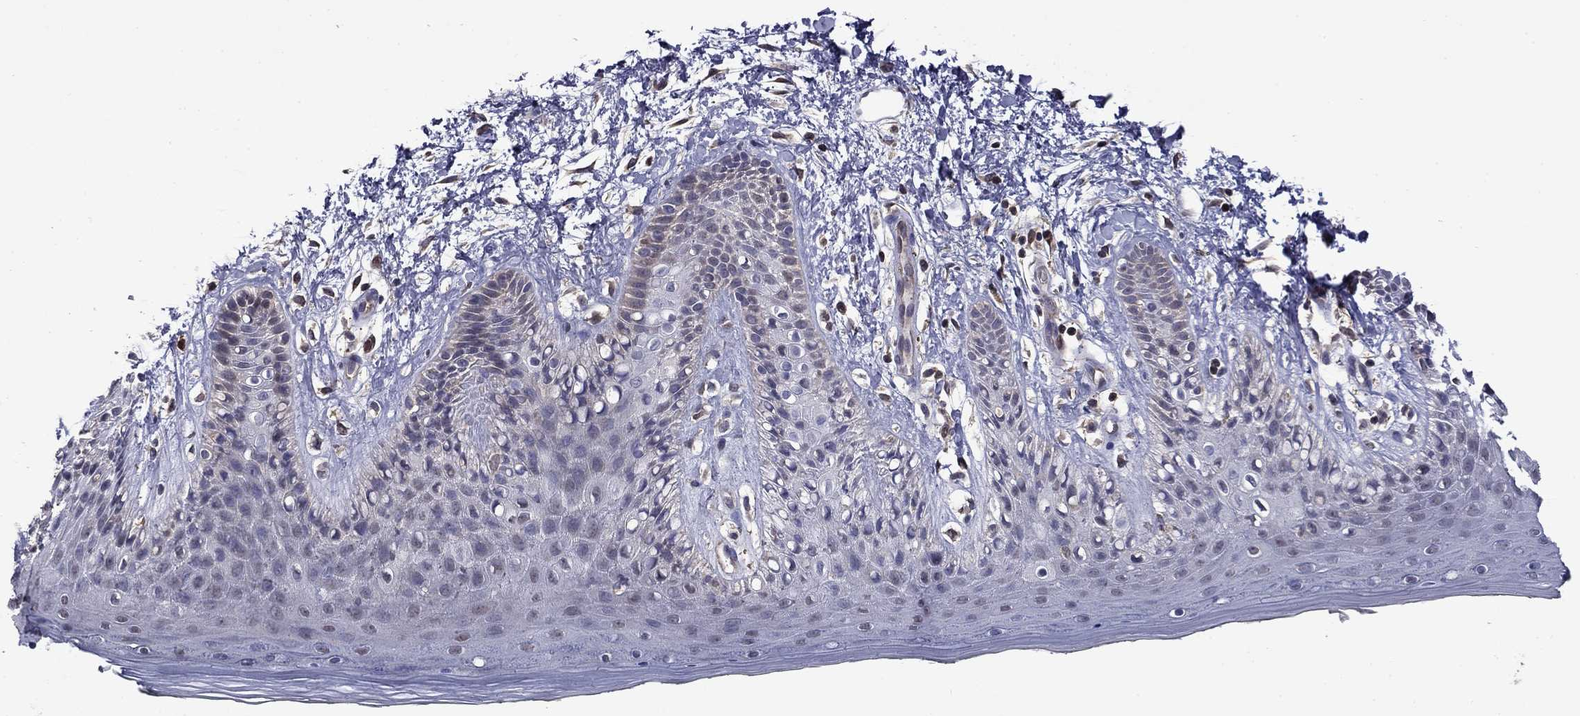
{"staining": {"intensity": "negative", "quantity": "none", "location": "none"}, "tissue": "skin", "cell_type": "Epidermal cells", "image_type": "normal", "snomed": [{"axis": "morphology", "description": "Normal tissue, NOS"}, {"axis": "topography", "description": "Anal"}], "caption": "There is no significant positivity in epidermal cells of skin. (Brightfield microscopy of DAB (3,3'-diaminobenzidine) immunohistochemistry at high magnification).", "gene": "APPBP2", "patient": {"sex": "male", "age": 36}}